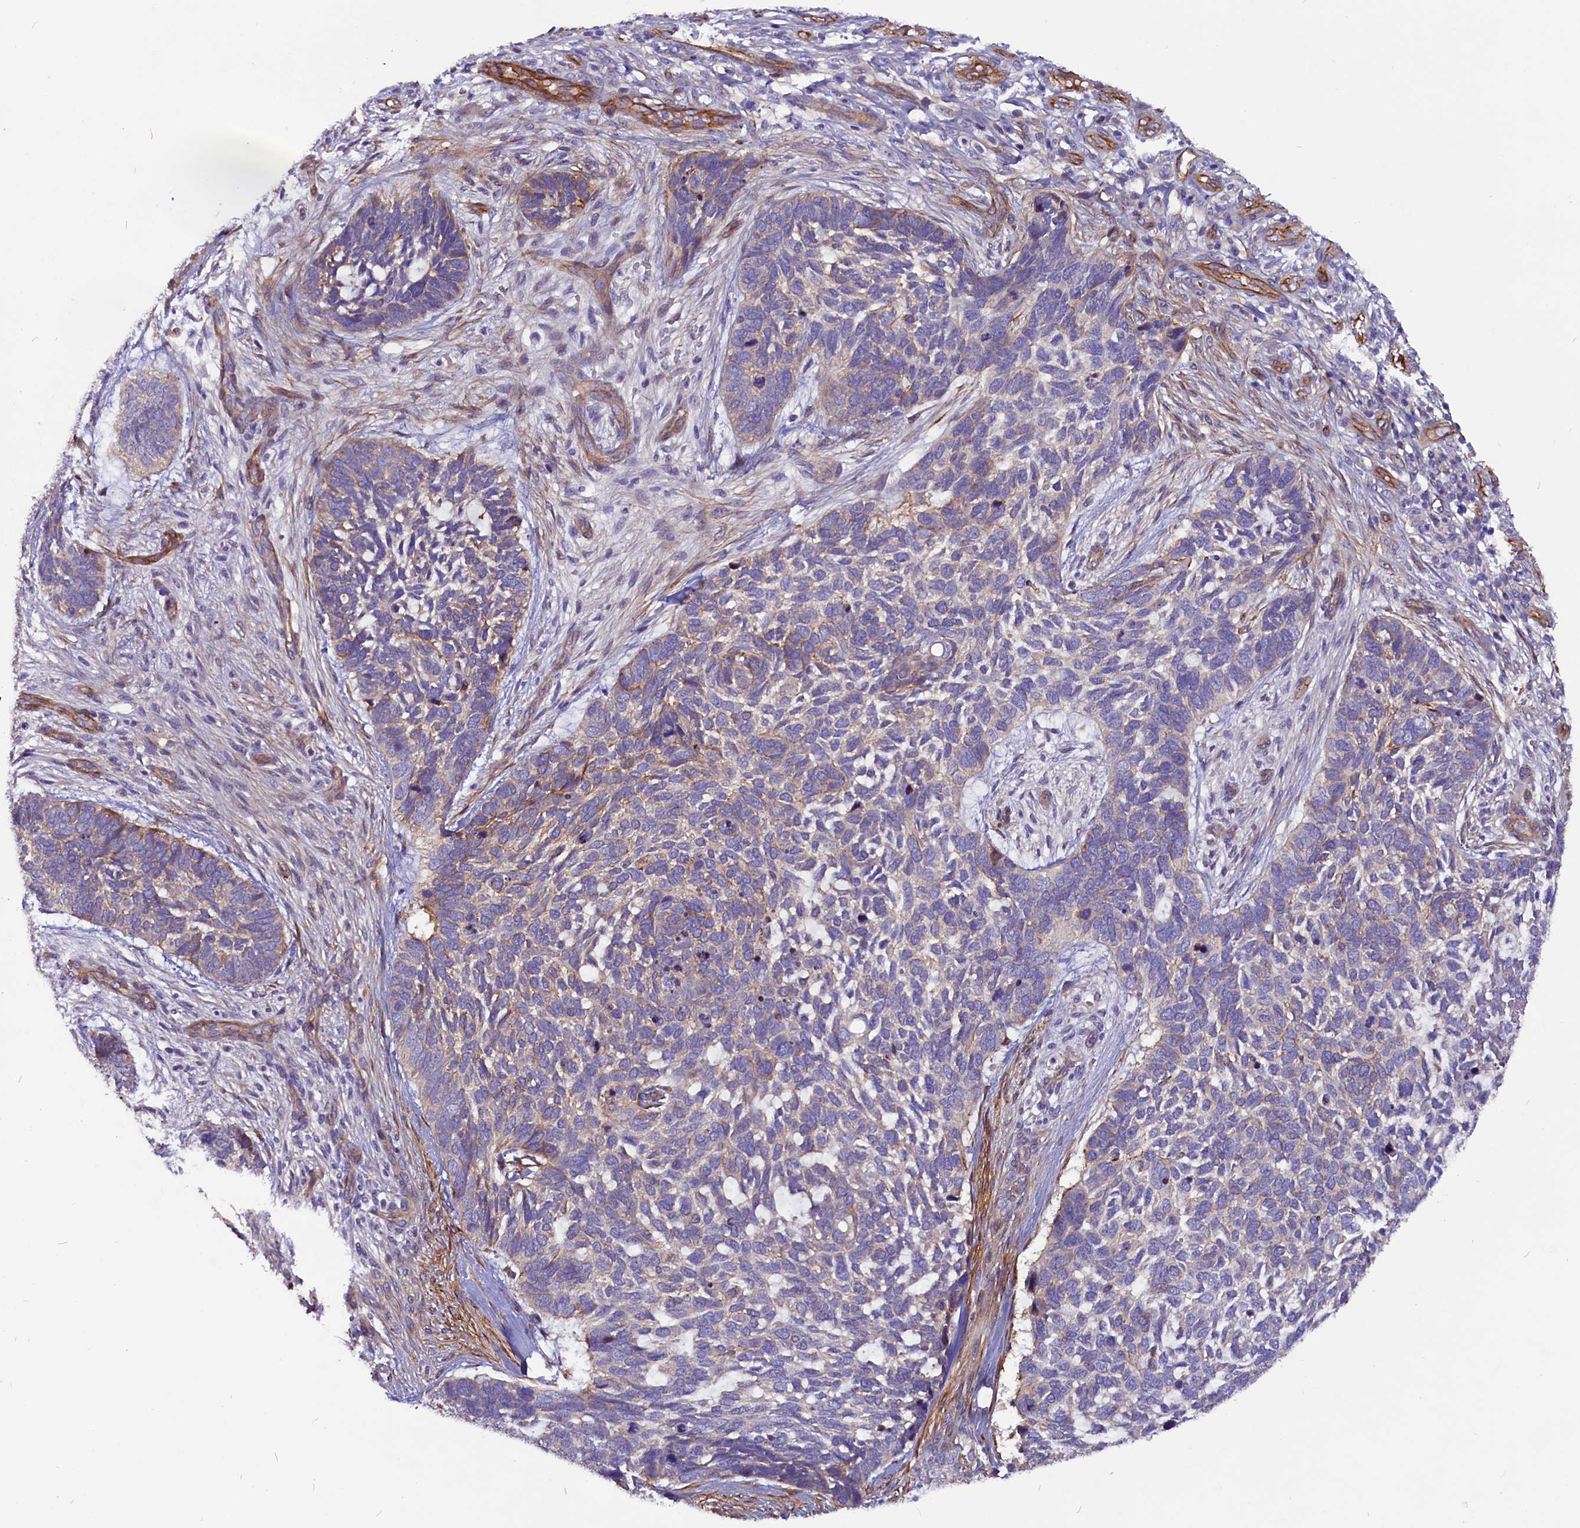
{"staining": {"intensity": "weak", "quantity": "25%-75%", "location": "cytoplasmic/membranous"}, "tissue": "skin cancer", "cell_type": "Tumor cells", "image_type": "cancer", "snomed": [{"axis": "morphology", "description": "Basal cell carcinoma"}, {"axis": "topography", "description": "Skin"}], "caption": "This photomicrograph displays immunohistochemistry staining of human skin basal cell carcinoma, with low weak cytoplasmic/membranous staining in approximately 25%-75% of tumor cells.", "gene": "ZNF749", "patient": {"sex": "male", "age": 88}}